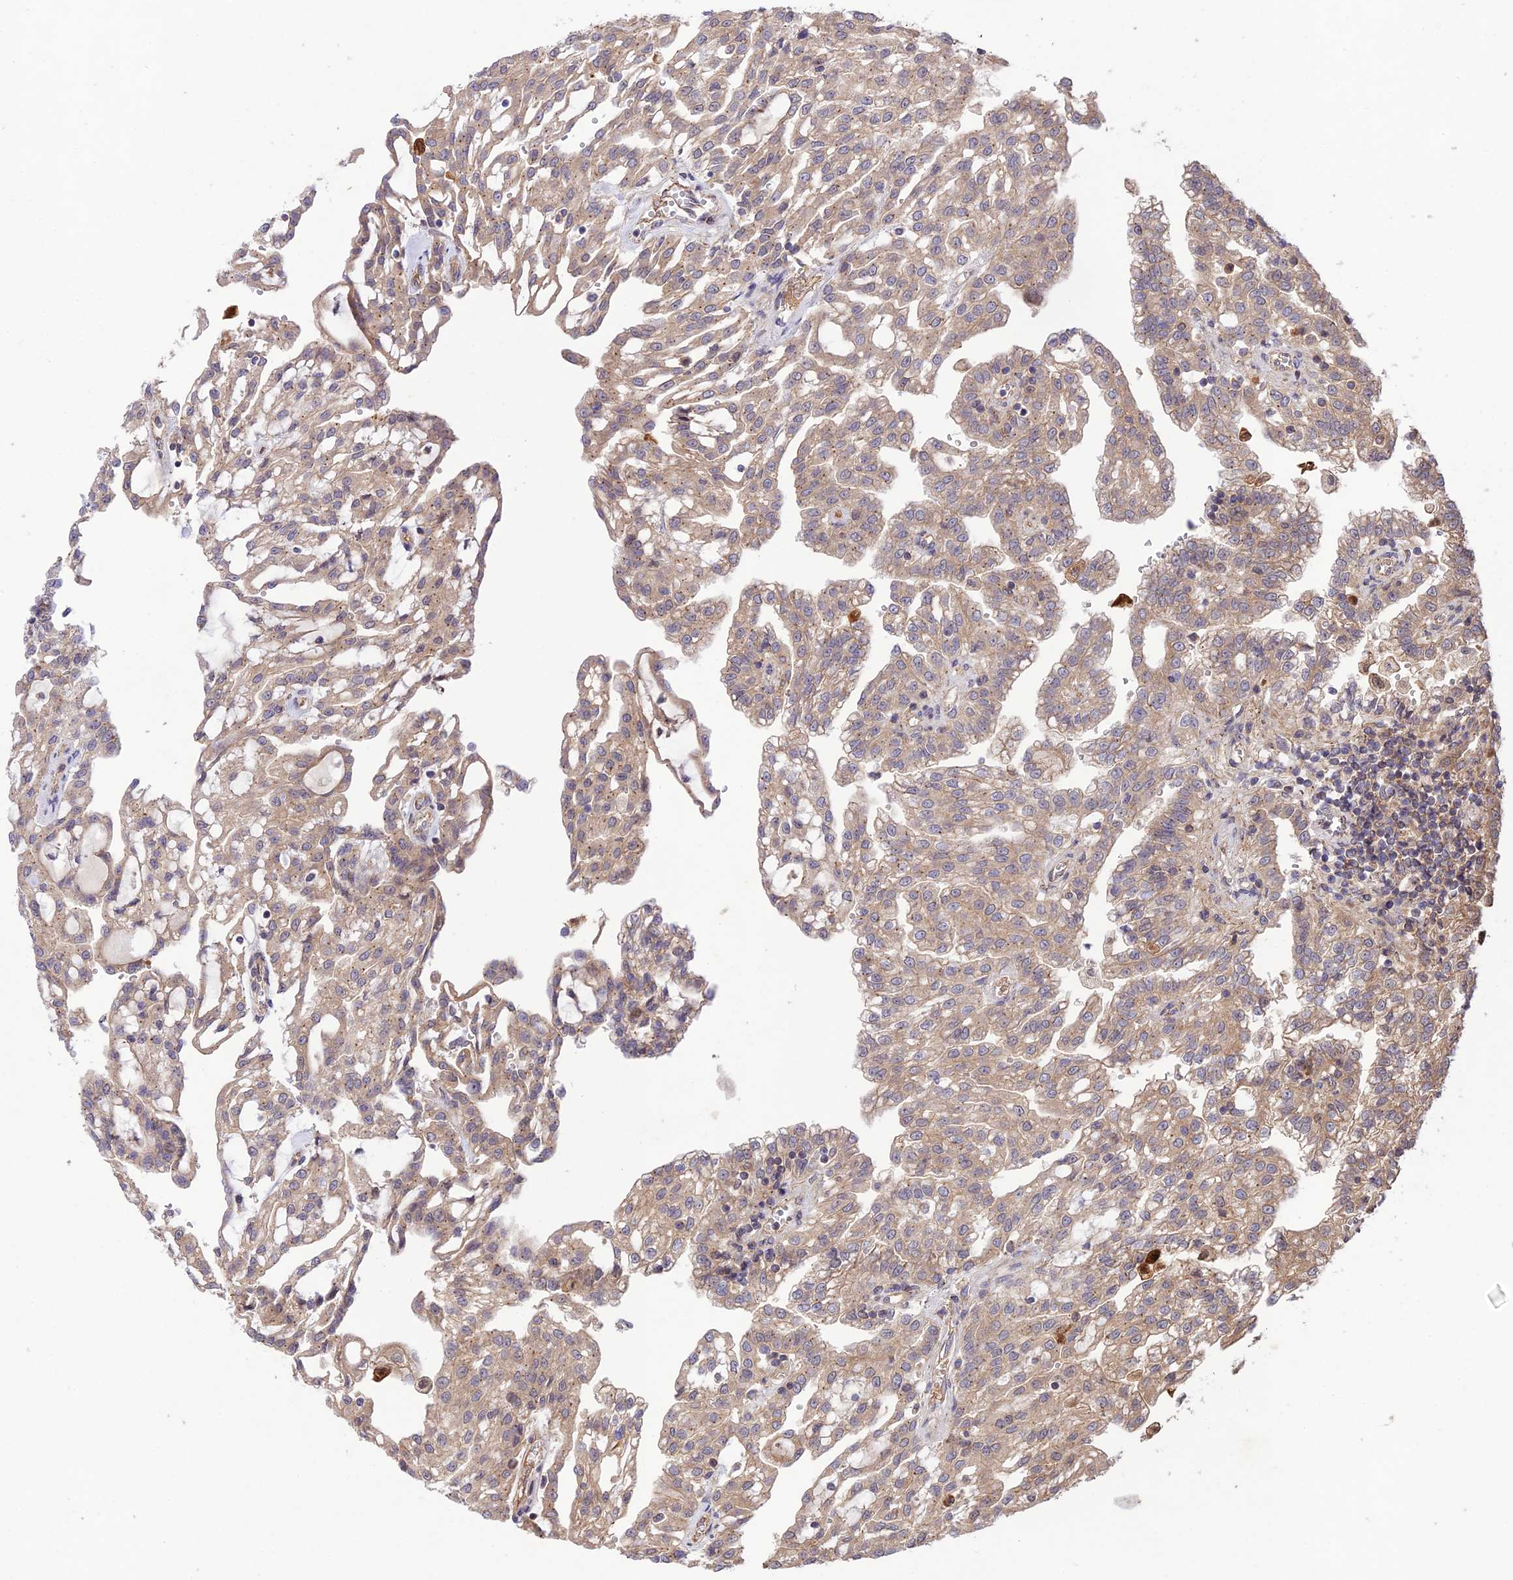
{"staining": {"intensity": "weak", "quantity": ">75%", "location": "cytoplasmic/membranous"}, "tissue": "renal cancer", "cell_type": "Tumor cells", "image_type": "cancer", "snomed": [{"axis": "morphology", "description": "Adenocarcinoma, NOS"}, {"axis": "topography", "description": "Kidney"}], "caption": "IHC of human renal adenocarcinoma reveals low levels of weak cytoplasmic/membranous expression in about >75% of tumor cells. The staining was performed using DAB, with brown indicating positive protein expression. Nuclei are stained blue with hematoxylin.", "gene": "FCHSD1", "patient": {"sex": "male", "age": 63}}